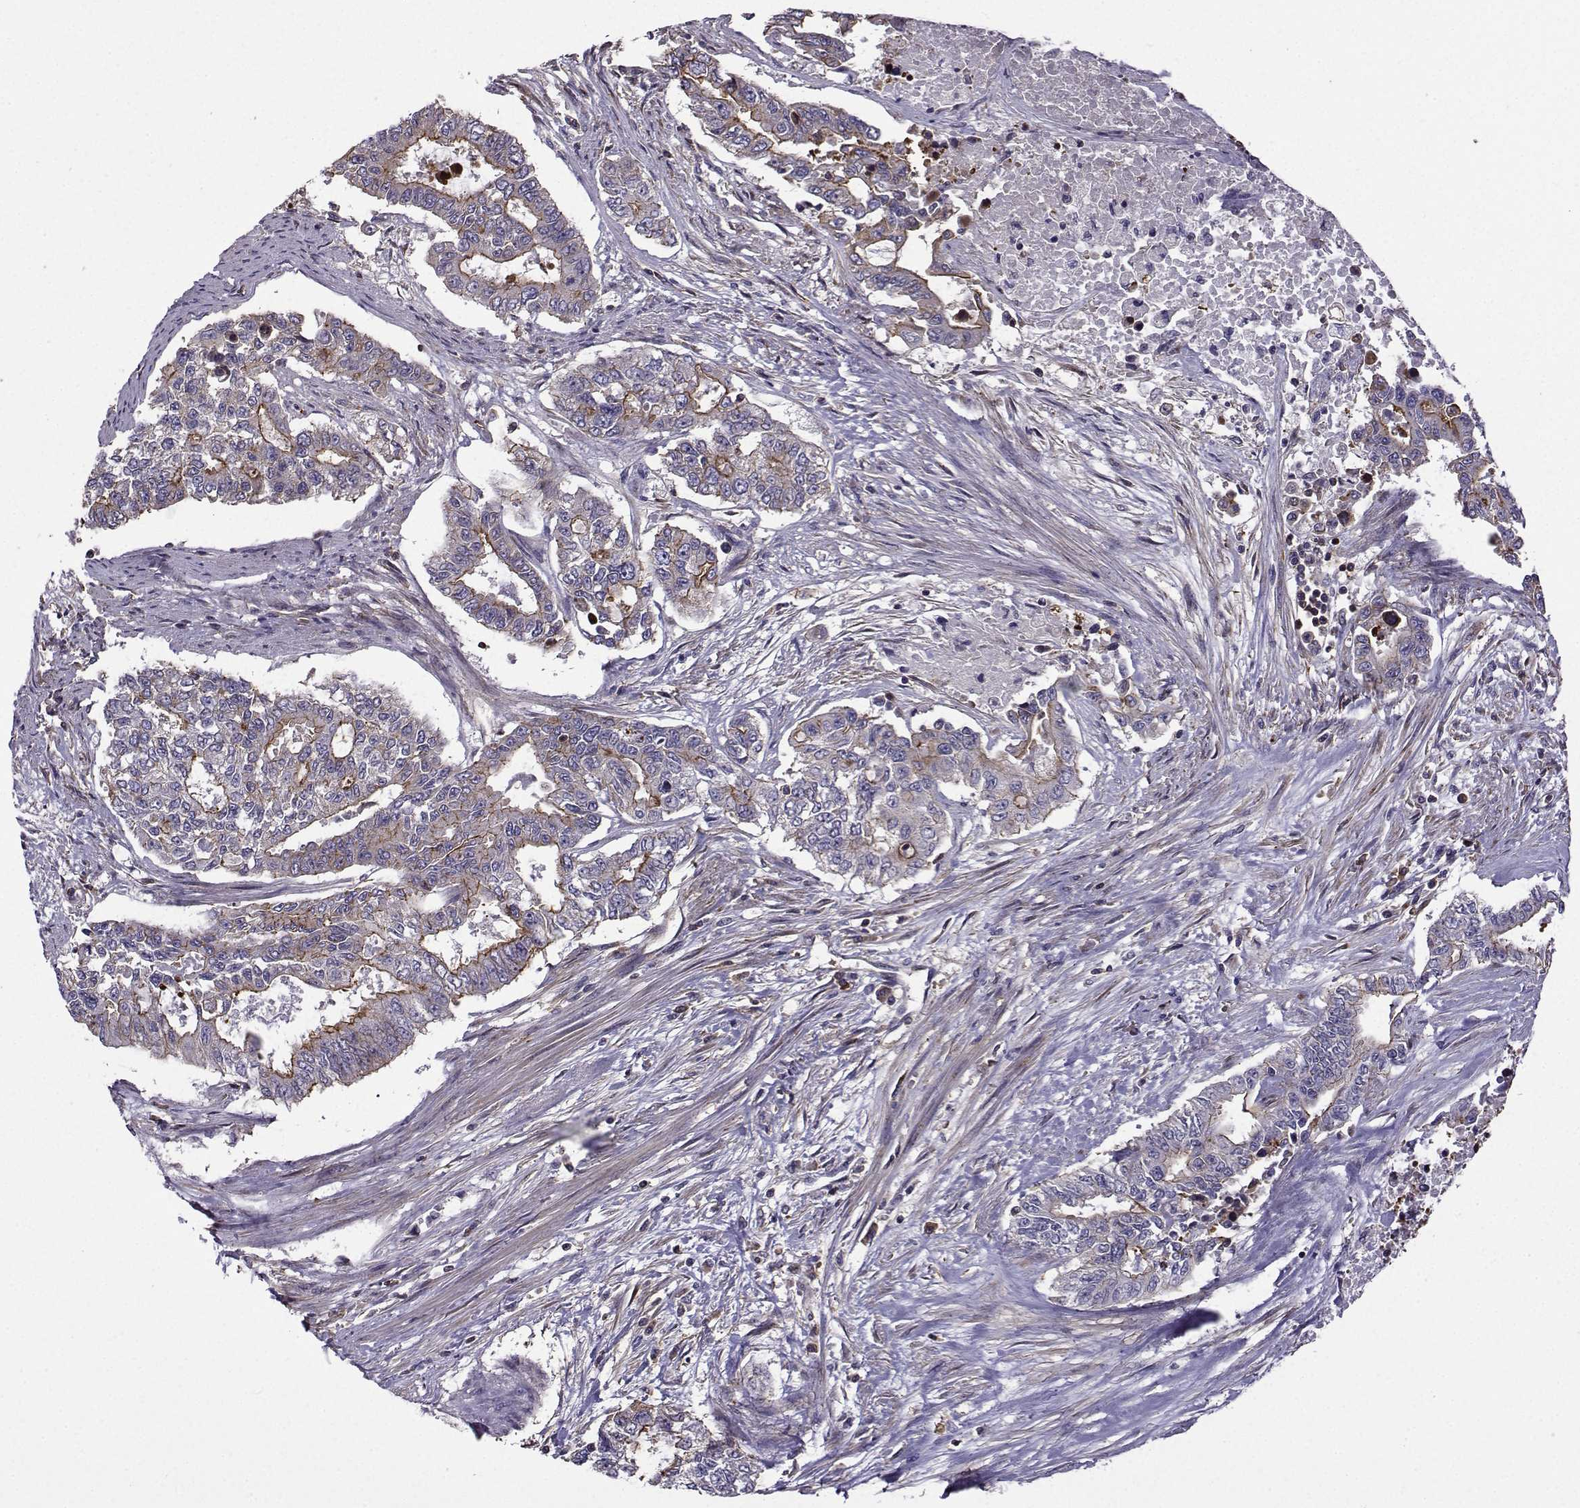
{"staining": {"intensity": "strong", "quantity": "<25%", "location": "cytoplasmic/membranous"}, "tissue": "endometrial cancer", "cell_type": "Tumor cells", "image_type": "cancer", "snomed": [{"axis": "morphology", "description": "Adenocarcinoma, NOS"}, {"axis": "topography", "description": "Uterus"}], "caption": "Adenocarcinoma (endometrial) was stained to show a protein in brown. There is medium levels of strong cytoplasmic/membranous staining in about <25% of tumor cells.", "gene": "ITGB8", "patient": {"sex": "female", "age": 59}}